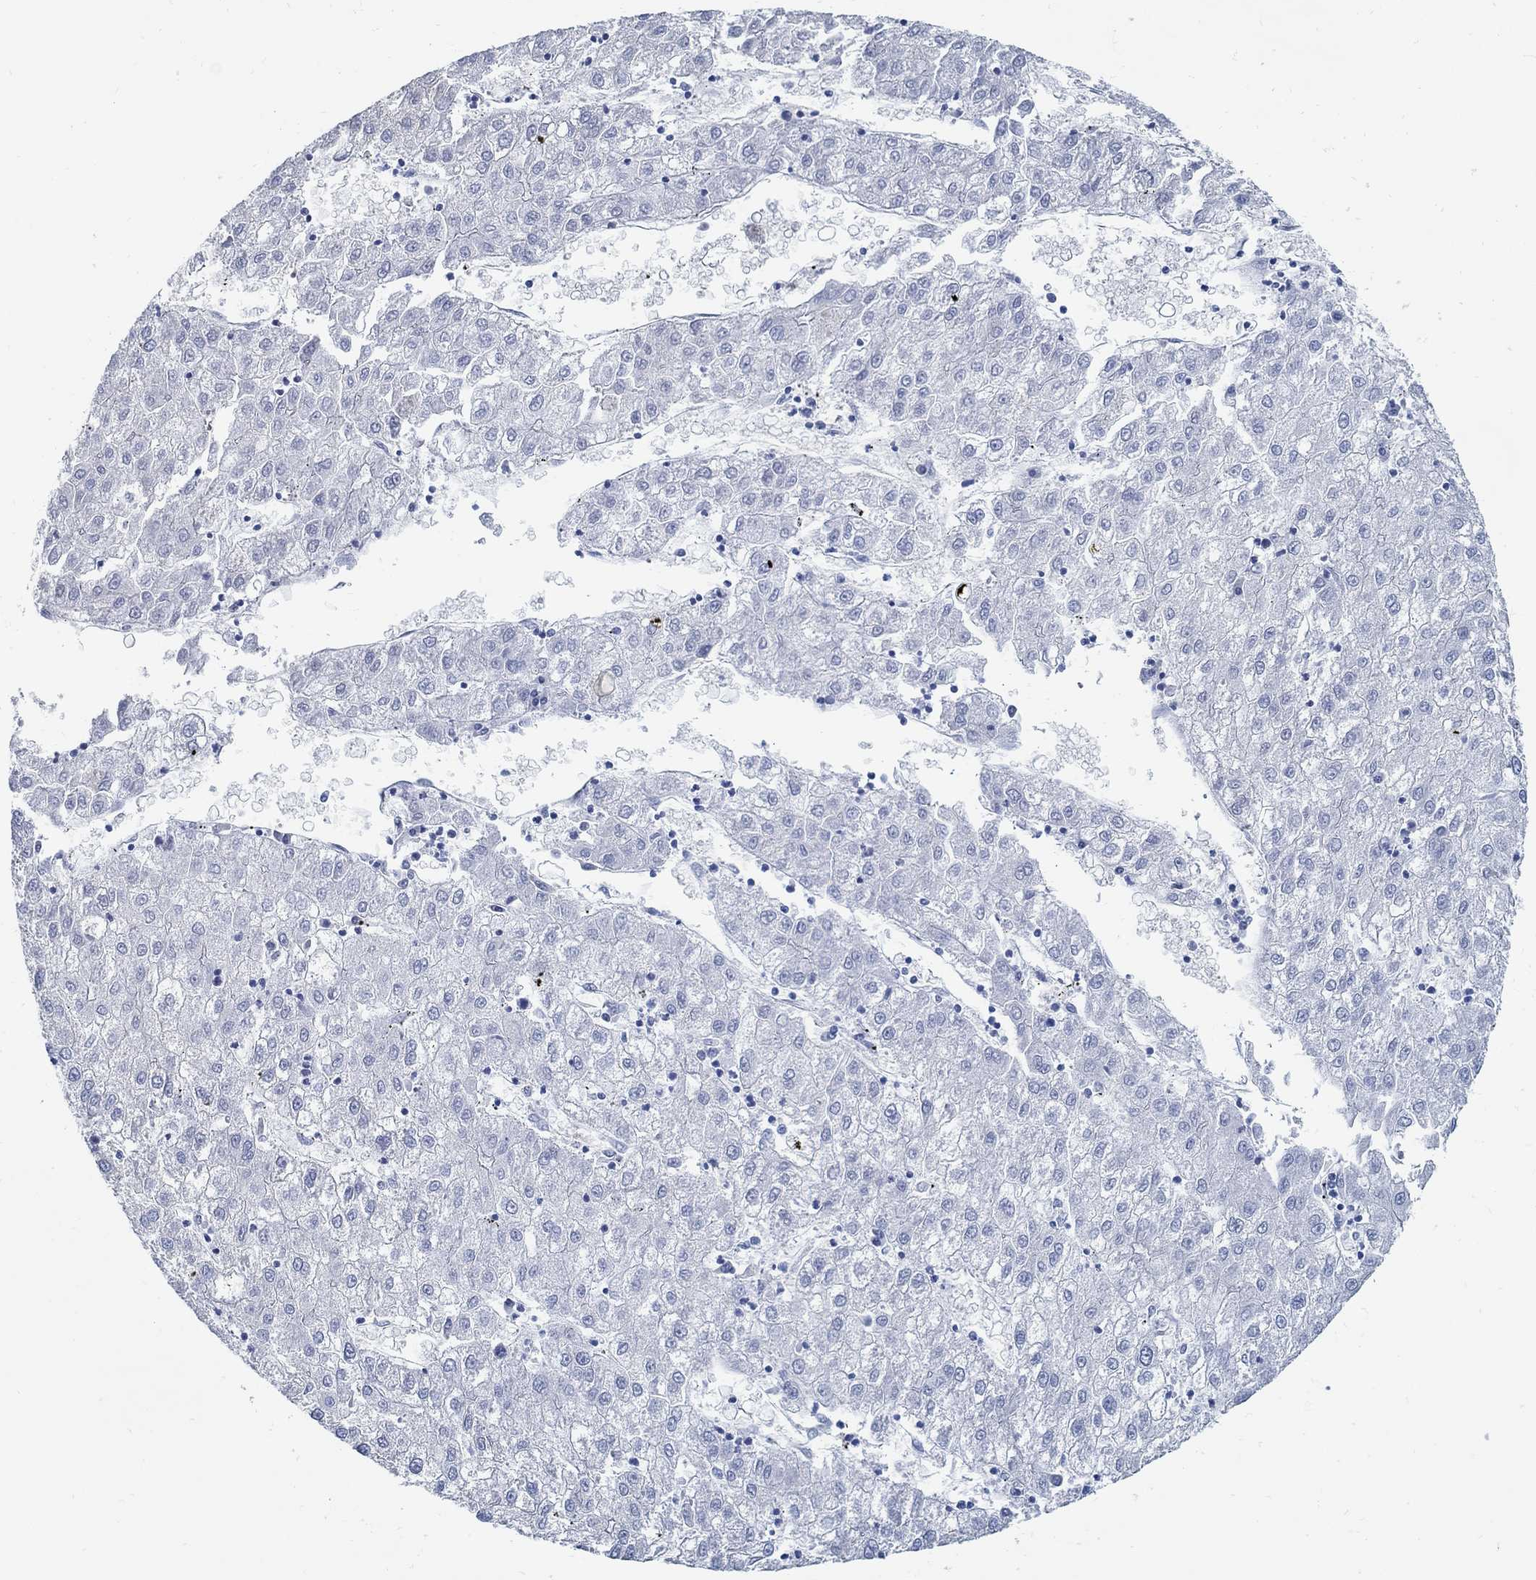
{"staining": {"intensity": "negative", "quantity": "none", "location": "none"}, "tissue": "liver cancer", "cell_type": "Tumor cells", "image_type": "cancer", "snomed": [{"axis": "morphology", "description": "Carcinoma, Hepatocellular, NOS"}, {"axis": "topography", "description": "Liver"}], "caption": "An immunohistochemistry image of liver cancer is shown. There is no staining in tumor cells of liver cancer. (DAB (3,3'-diaminobenzidine) IHC with hematoxylin counter stain).", "gene": "C15orf39", "patient": {"sex": "male", "age": 72}}